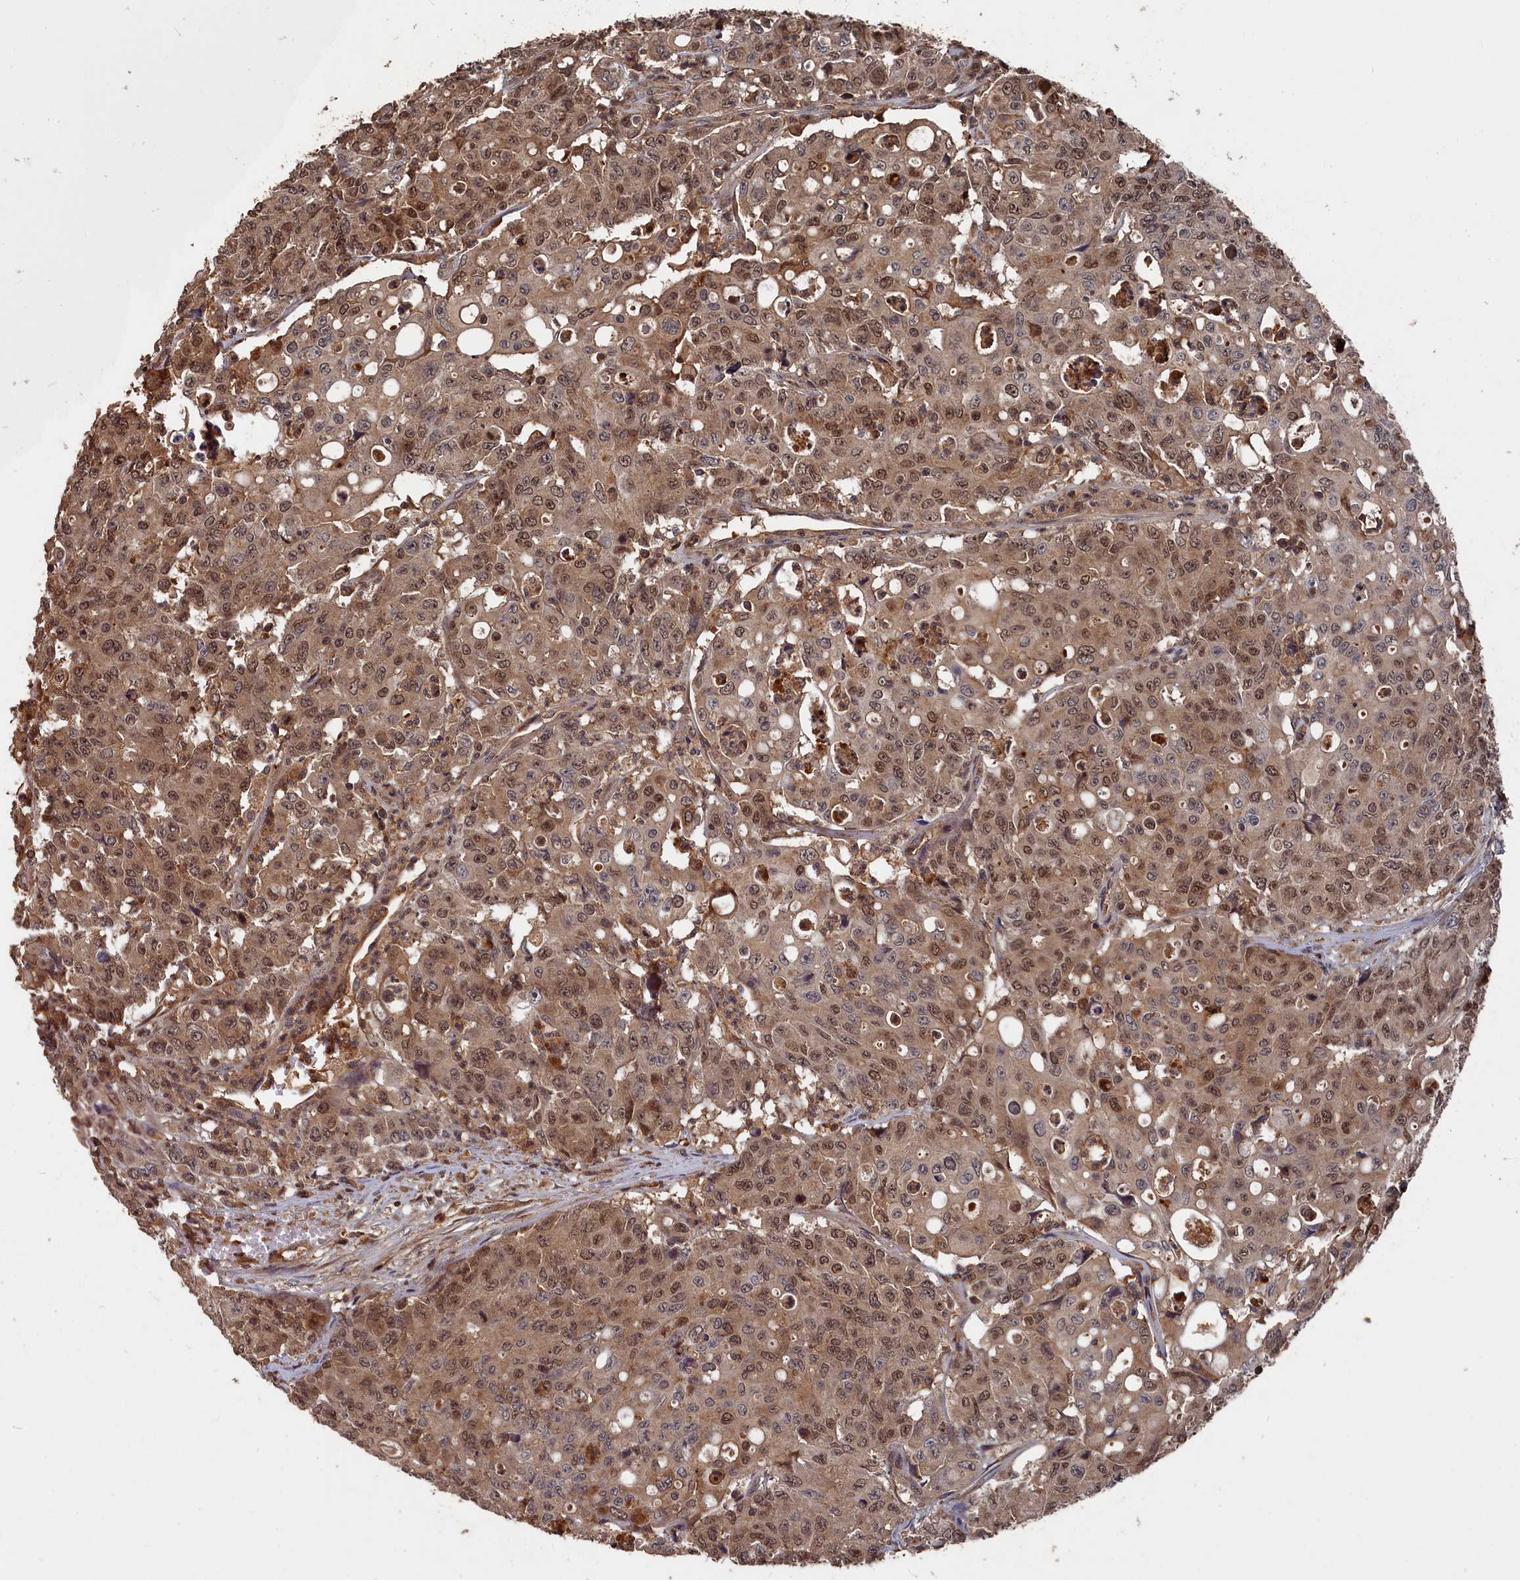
{"staining": {"intensity": "moderate", "quantity": ">75%", "location": "cytoplasmic/membranous,nuclear"}, "tissue": "colorectal cancer", "cell_type": "Tumor cells", "image_type": "cancer", "snomed": [{"axis": "morphology", "description": "Adenocarcinoma, NOS"}, {"axis": "topography", "description": "Colon"}], "caption": "This histopathology image reveals immunohistochemistry staining of human colorectal cancer (adenocarcinoma), with medium moderate cytoplasmic/membranous and nuclear expression in approximately >75% of tumor cells.", "gene": "RMI2", "patient": {"sex": "male", "age": 51}}